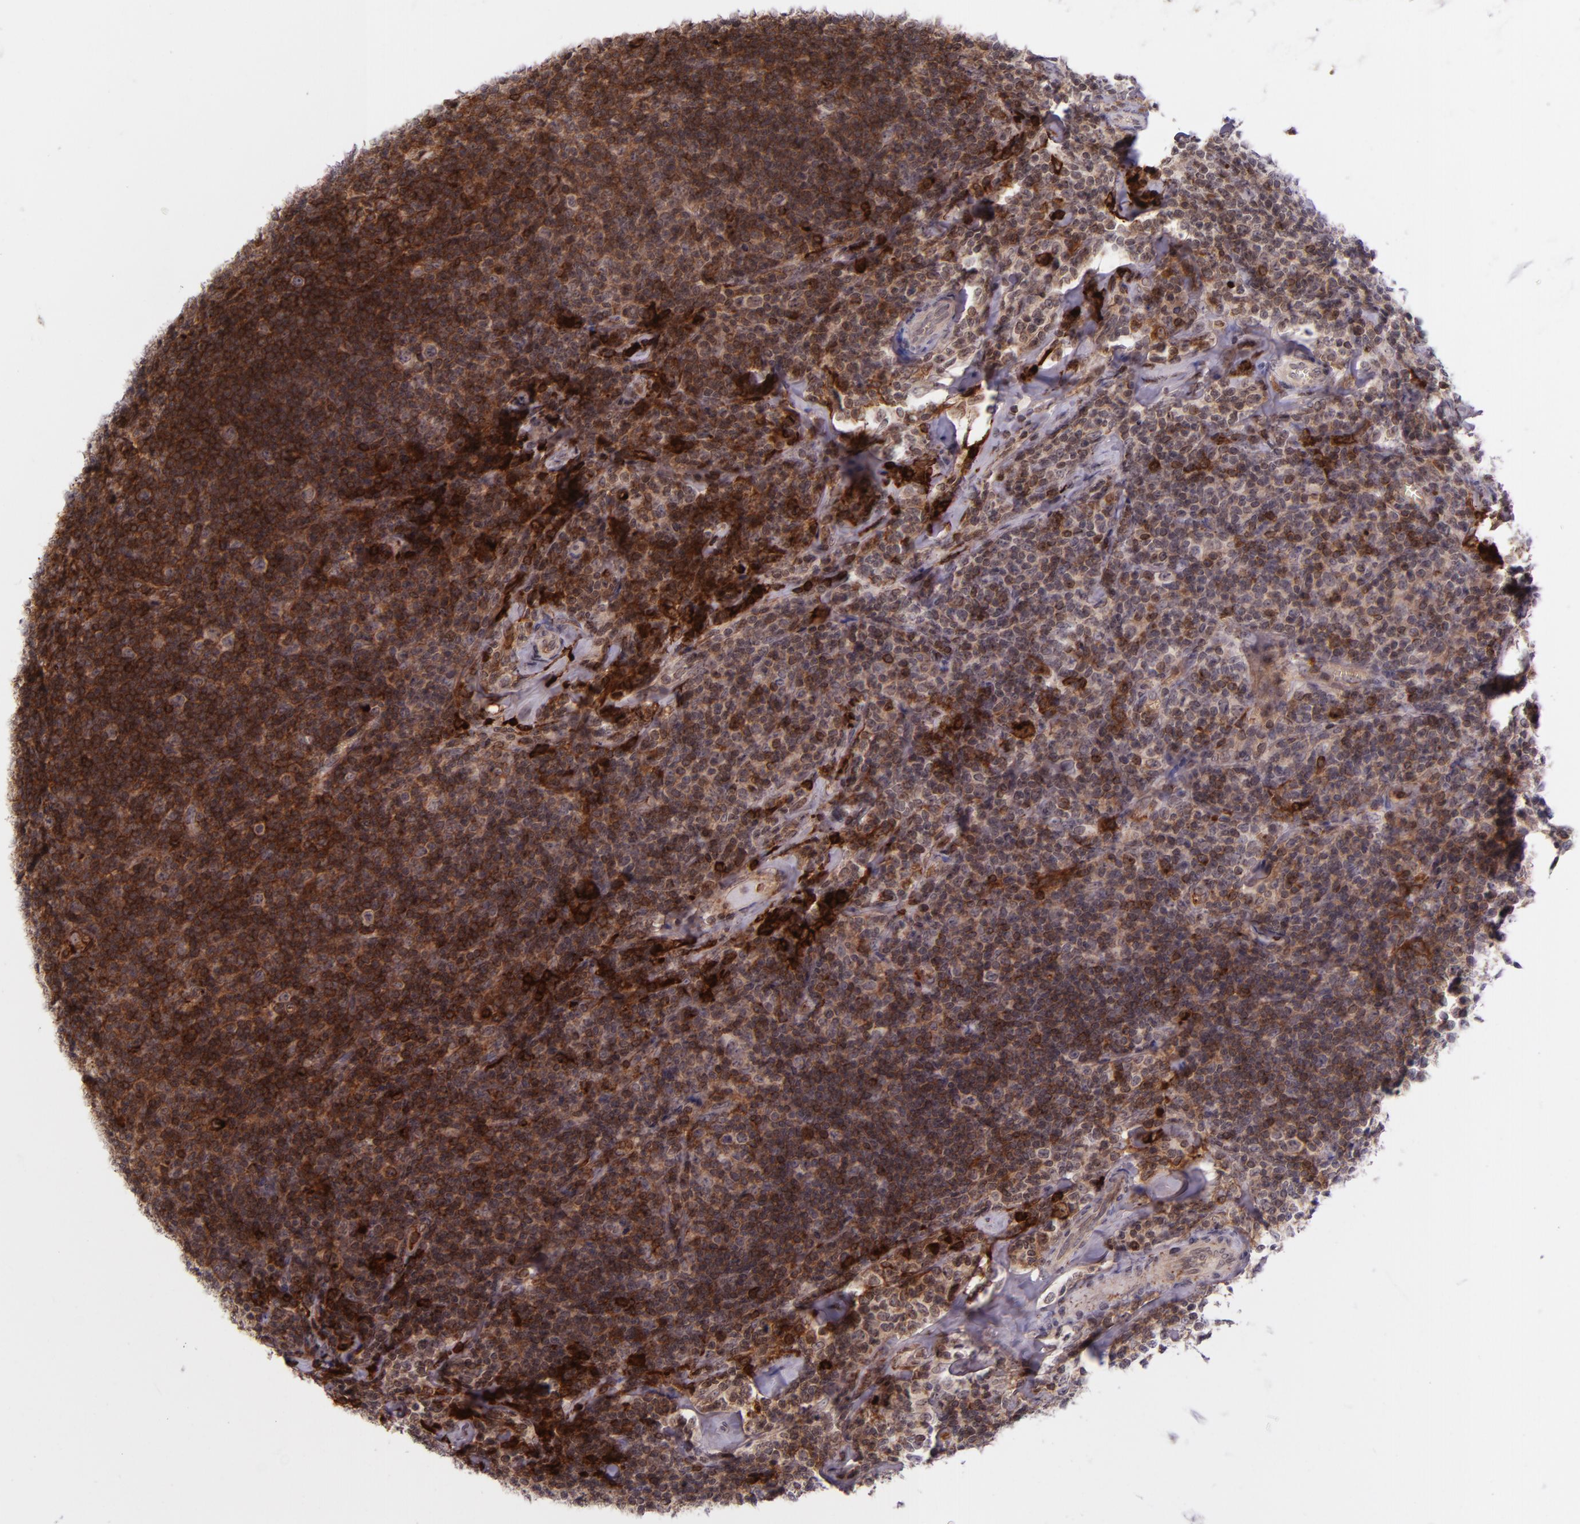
{"staining": {"intensity": "strong", "quantity": ">75%", "location": "cytoplasmic/membranous"}, "tissue": "lymphoma", "cell_type": "Tumor cells", "image_type": "cancer", "snomed": [{"axis": "morphology", "description": "Malignant lymphoma, non-Hodgkin's type, Low grade"}, {"axis": "topography", "description": "Lymph node"}], "caption": "A photomicrograph of human malignant lymphoma, non-Hodgkin's type (low-grade) stained for a protein demonstrates strong cytoplasmic/membranous brown staining in tumor cells.", "gene": "SELL", "patient": {"sex": "male", "age": 74}}